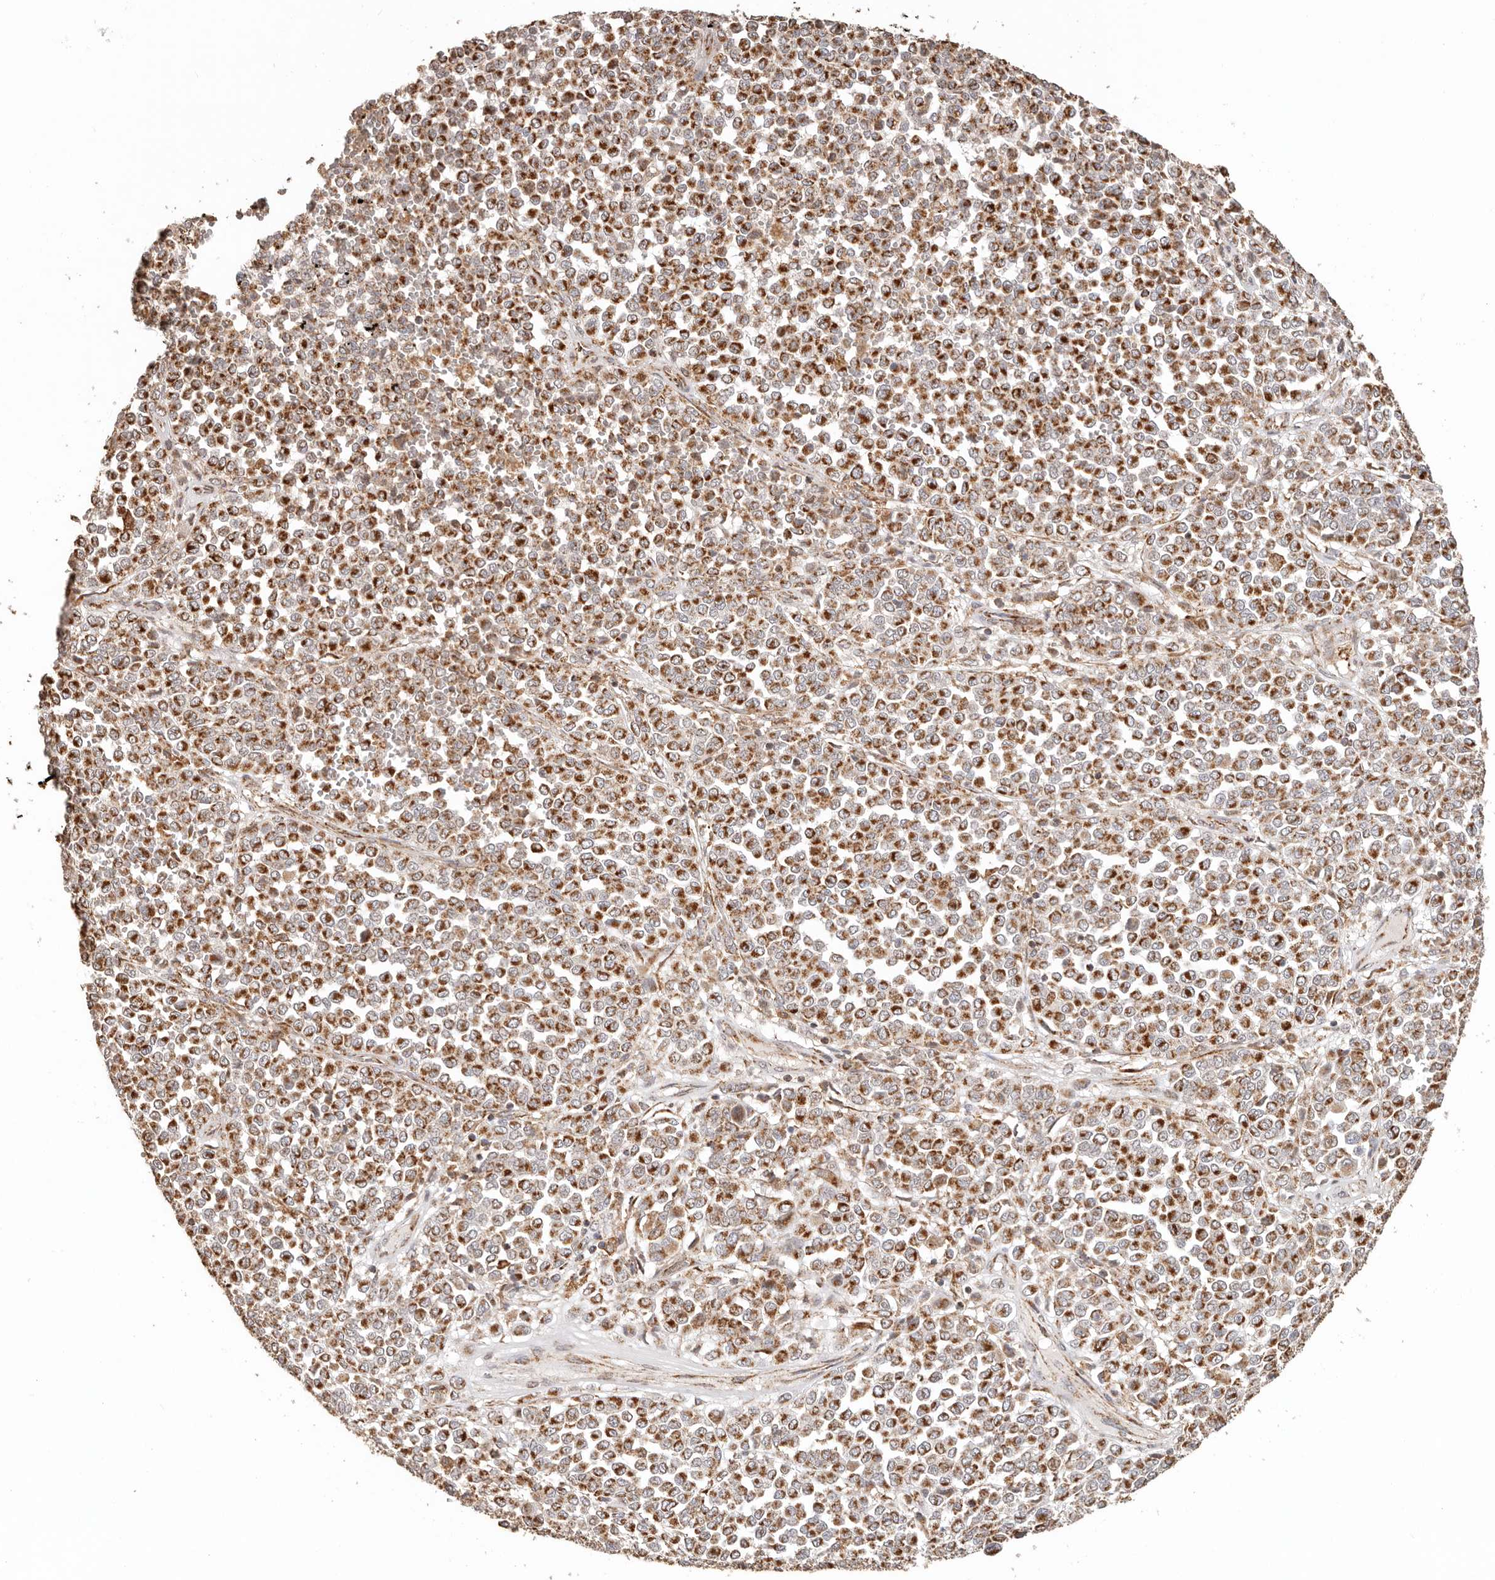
{"staining": {"intensity": "strong", "quantity": ">75%", "location": "cytoplasmic/membranous"}, "tissue": "melanoma", "cell_type": "Tumor cells", "image_type": "cancer", "snomed": [{"axis": "morphology", "description": "Malignant melanoma, Metastatic site"}, {"axis": "topography", "description": "Pancreas"}], "caption": "Strong cytoplasmic/membranous expression is seen in about >75% of tumor cells in malignant melanoma (metastatic site). The protein of interest is shown in brown color, while the nuclei are stained blue.", "gene": "NDUFB11", "patient": {"sex": "female", "age": 30}}